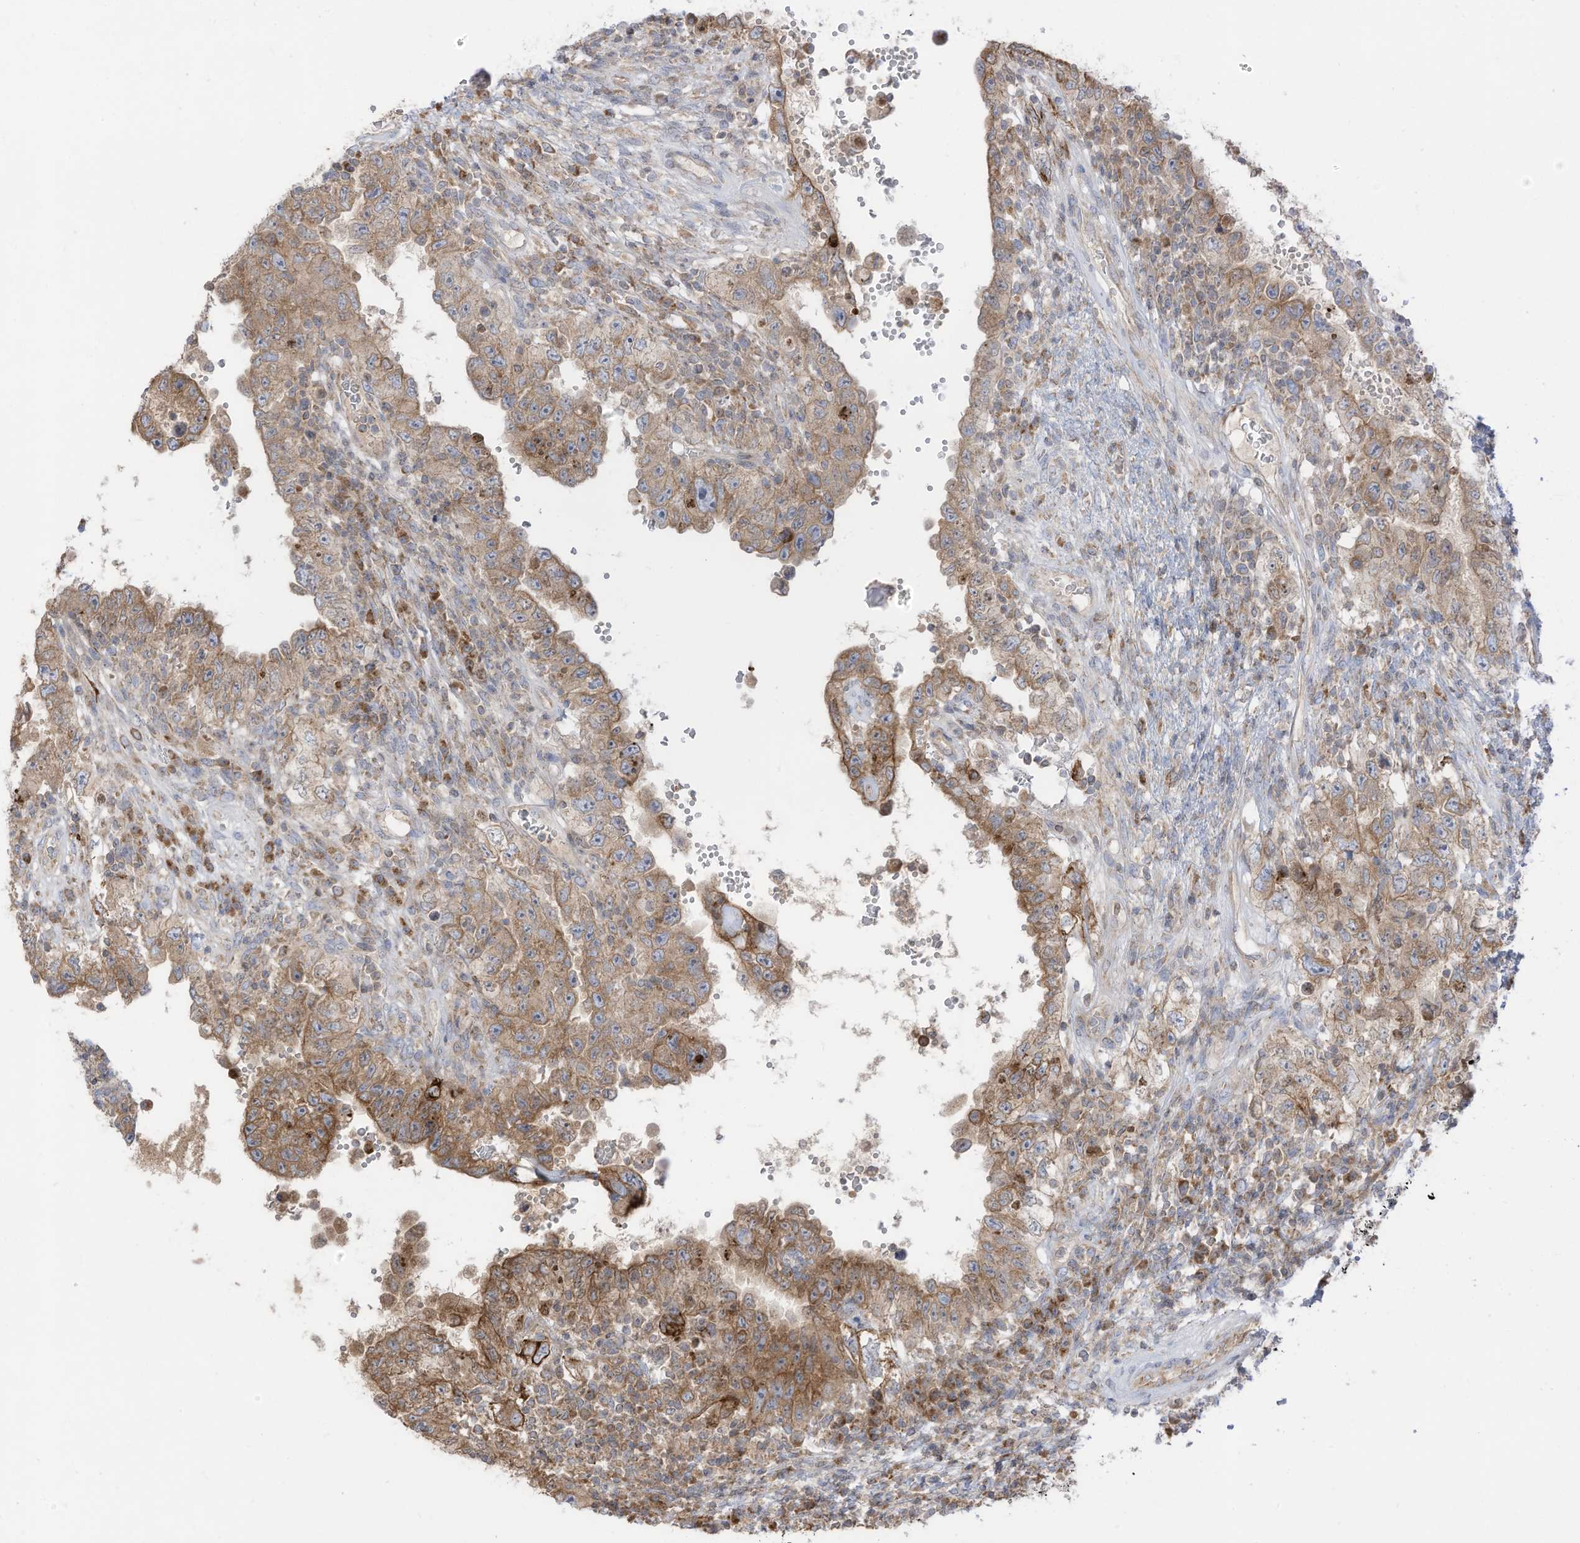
{"staining": {"intensity": "moderate", "quantity": ">75%", "location": "cytoplasmic/membranous"}, "tissue": "testis cancer", "cell_type": "Tumor cells", "image_type": "cancer", "snomed": [{"axis": "morphology", "description": "Carcinoma, Embryonal, NOS"}, {"axis": "topography", "description": "Testis"}], "caption": "Protein analysis of testis cancer tissue shows moderate cytoplasmic/membranous expression in approximately >75% of tumor cells.", "gene": "CGAS", "patient": {"sex": "male", "age": 26}}